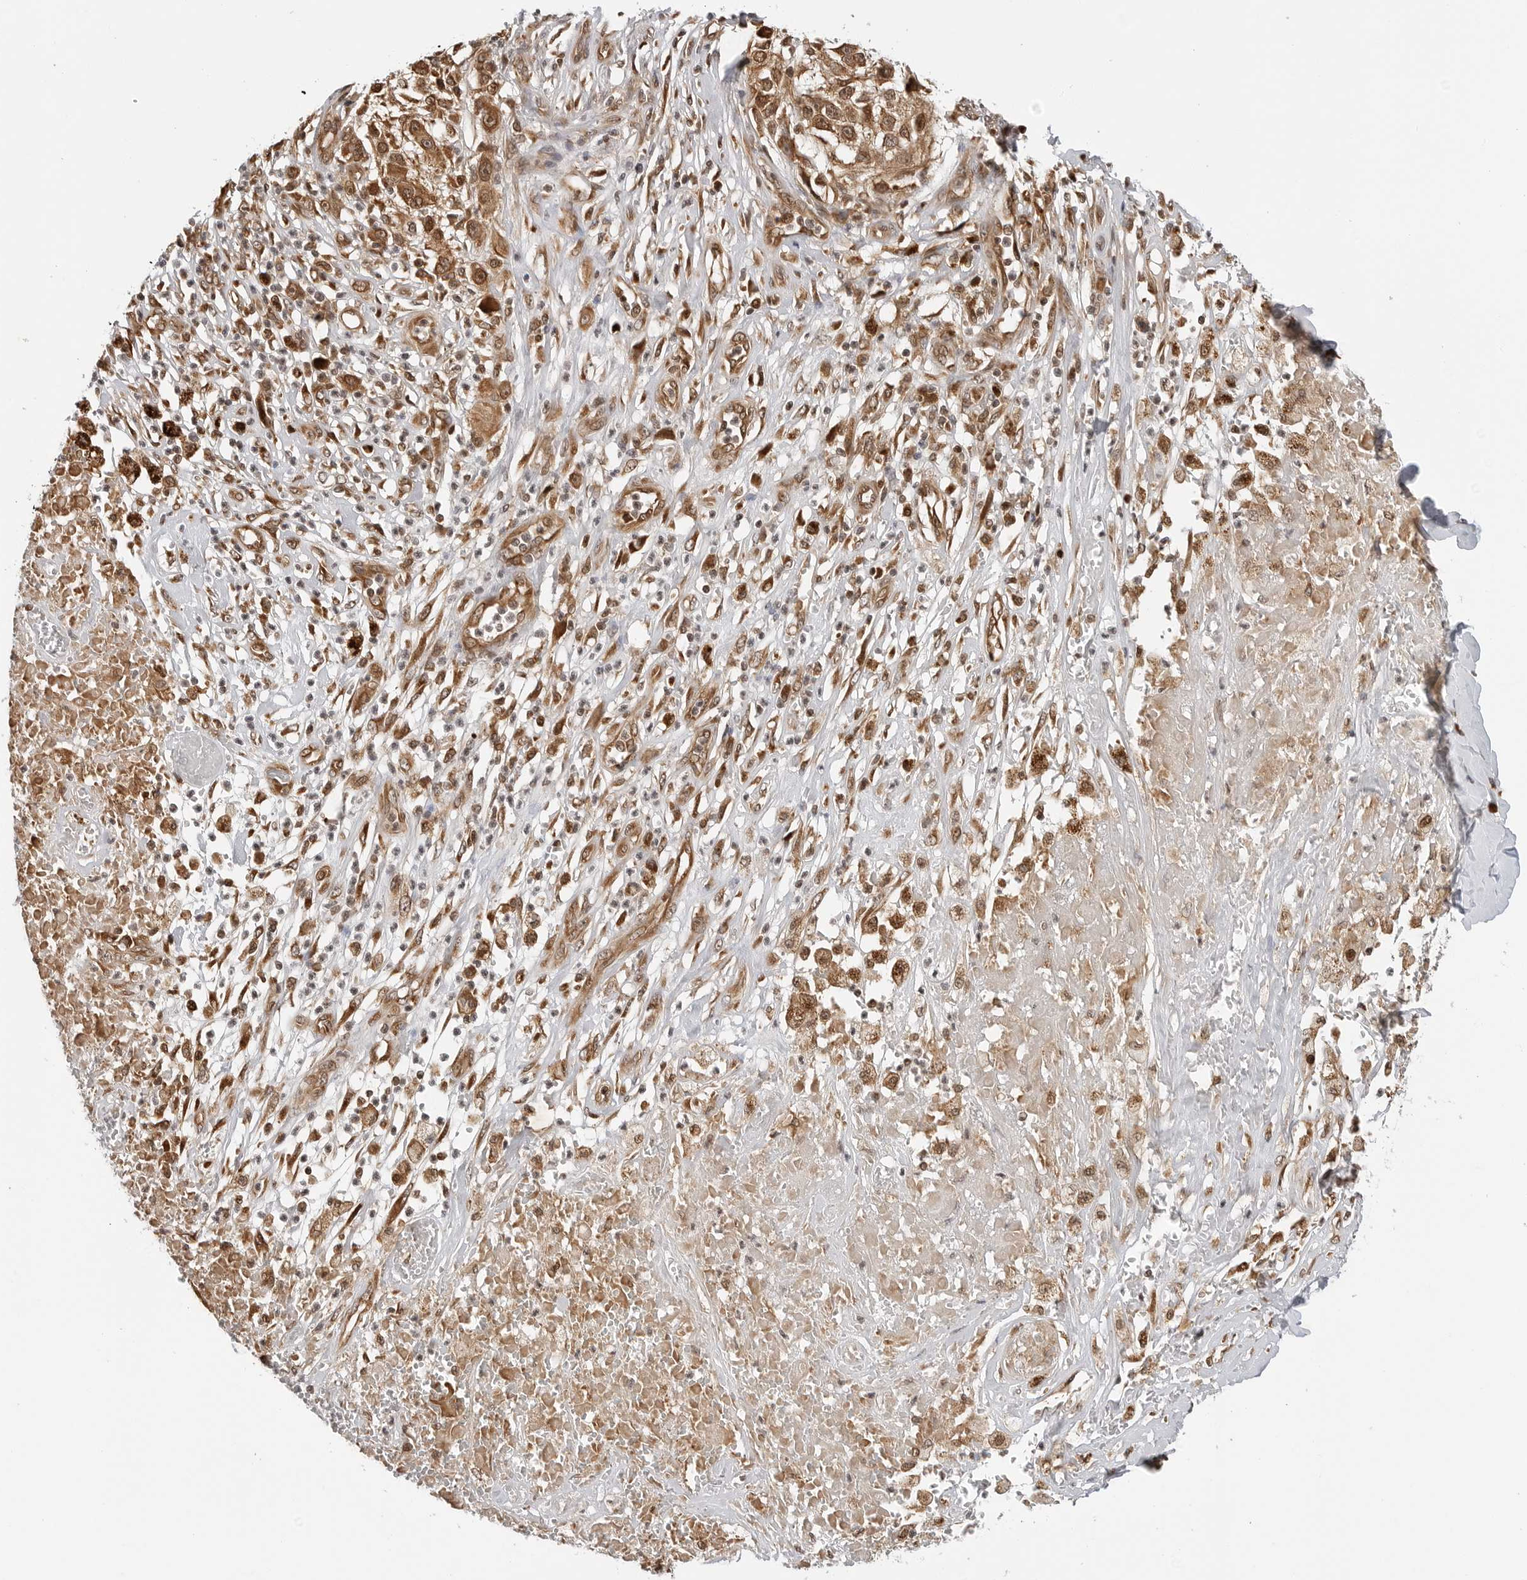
{"staining": {"intensity": "moderate", "quantity": ">75%", "location": "cytoplasmic/membranous,nuclear"}, "tissue": "melanoma", "cell_type": "Tumor cells", "image_type": "cancer", "snomed": [{"axis": "morphology", "description": "Necrosis, NOS"}, {"axis": "morphology", "description": "Malignant melanoma, NOS"}, {"axis": "topography", "description": "Skin"}], "caption": "Malignant melanoma stained with a brown dye displays moderate cytoplasmic/membranous and nuclear positive positivity in about >75% of tumor cells.", "gene": "TIPRL", "patient": {"sex": "female", "age": 87}}